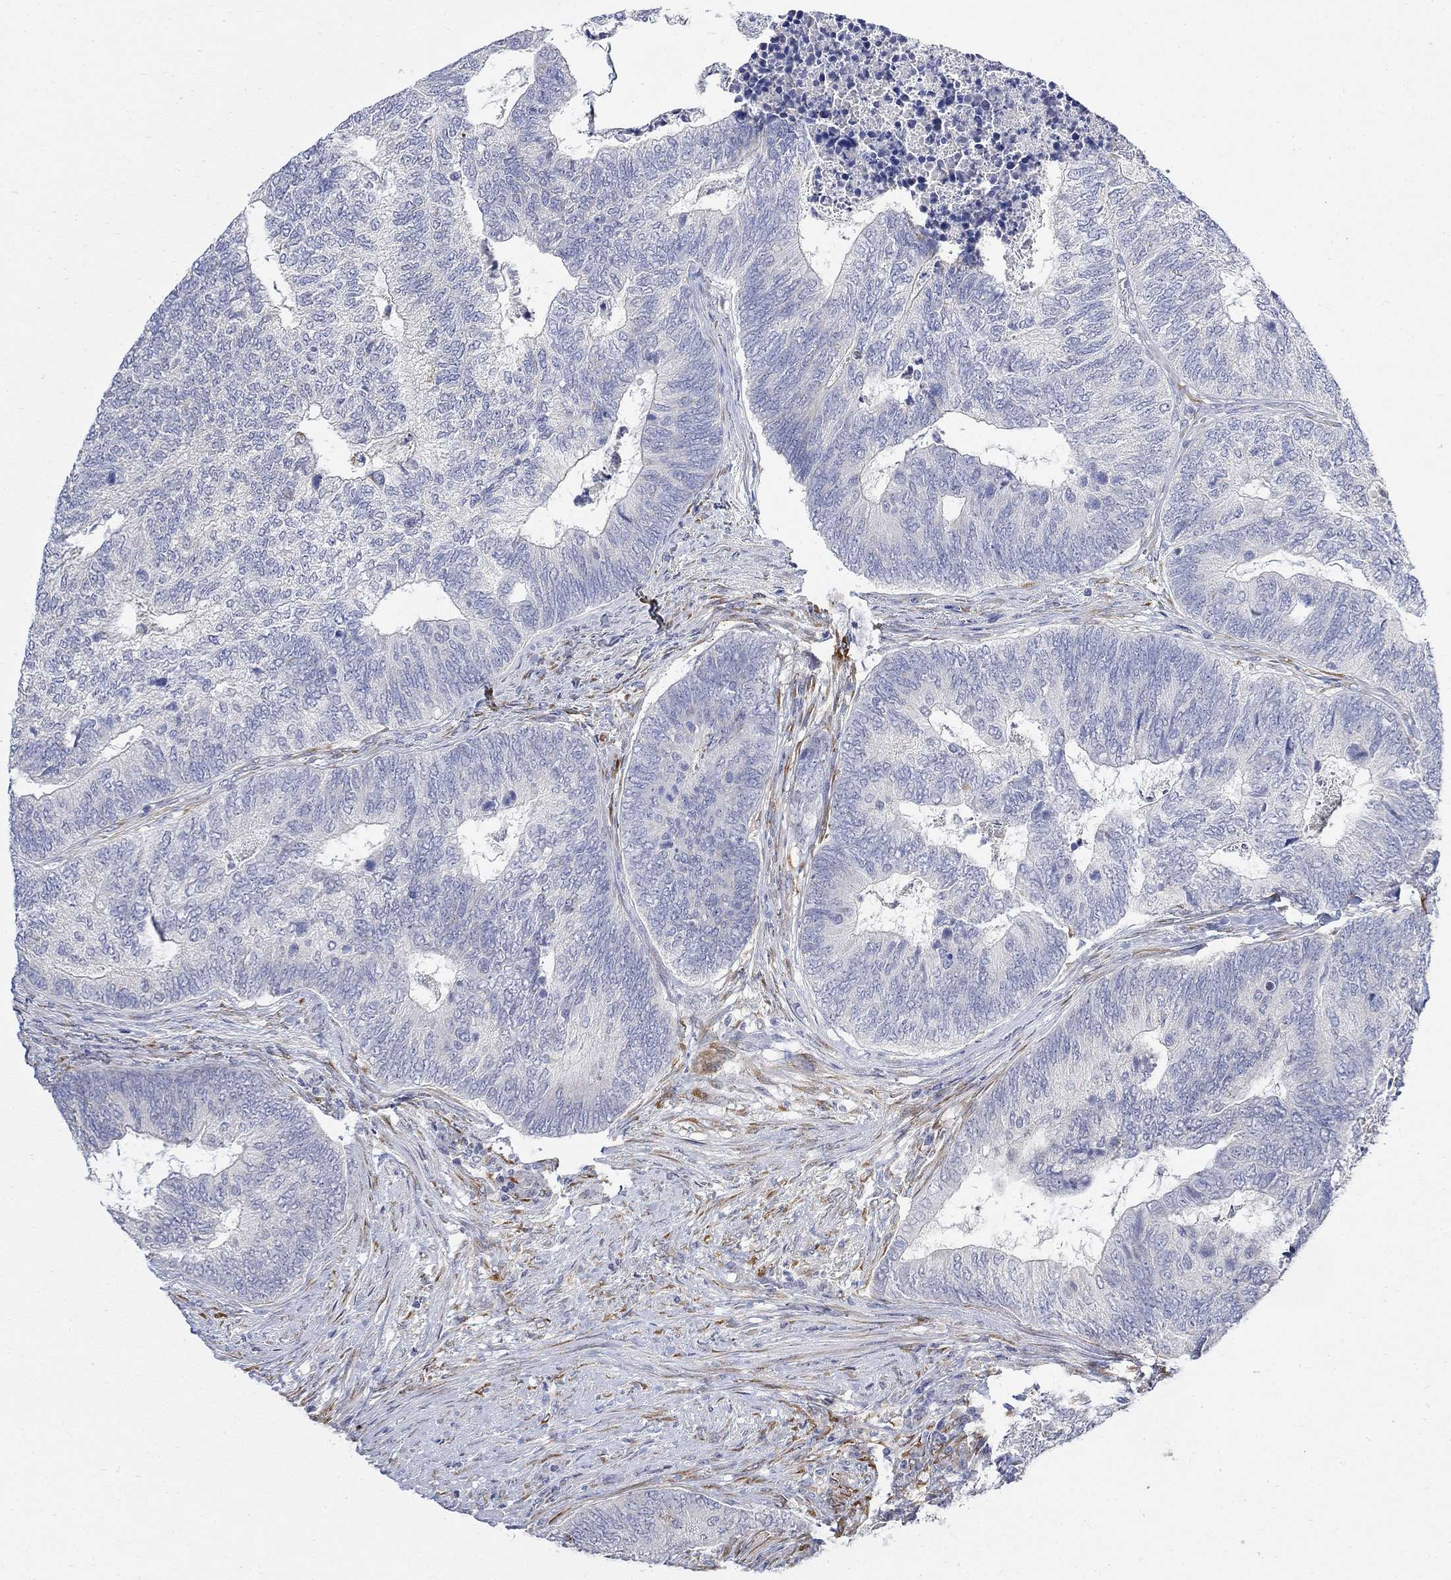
{"staining": {"intensity": "negative", "quantity": "none", "location": "none"}, "tissue": "colorectal cancer", "cell_type": "Tumor cells", "image_type": "cancer", "snomed": [{"axis": "morphology", "description": "Adenocarcinoma, NOS"}, {"axis": "topography", "description": "Colon"}], "caption": "A high-resolution image shows immunohistochemistry (IHC) staining of colorectal cancer, which displays no significant positivity in tumor cells. (Stains: DAB (3,3'-diaminobenzidine) immunohistochemistry (IHC) with hematoxylin counter stain, Microscopy: brightfield microscopy at high magnification).", "gene": "FNDC5", "patient": {"sex": "female", "age": 67}}